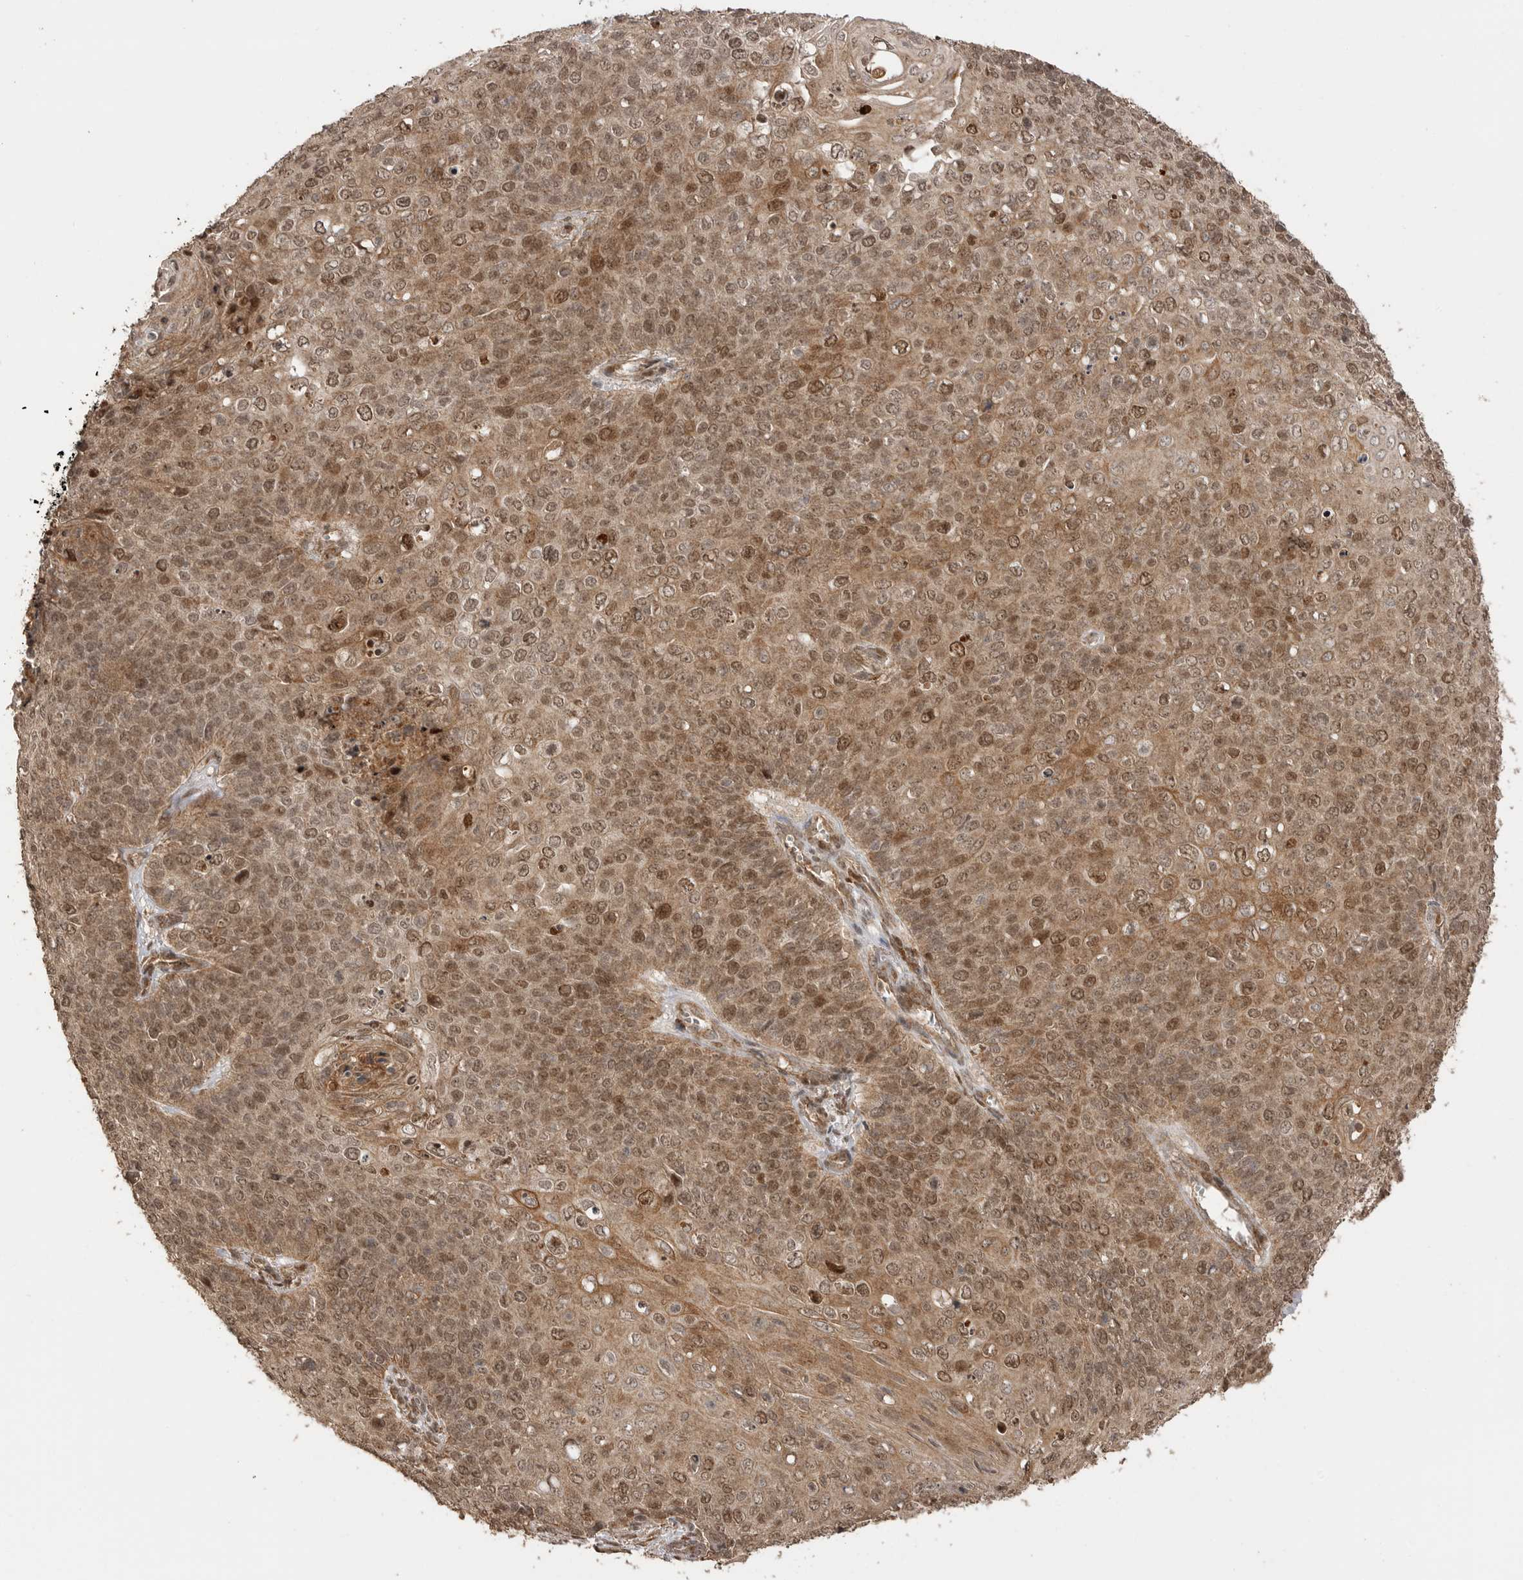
{"staining": {"intensity": "moderate", "quantity": ">75%", "location": "cytoplasmic/membranous,nuclear"}, "tissue": "cervical cancer", "cell_type": "Tumor cells", "image_type": "cancer", "snomed": [{"axis": "morphology", "description": "Squamous cell carcinoma, NOS"}, {"axis": "topography", "description": "Cervix"}], "caption": "This histopathology image demonstrates IHC staining of human squamous cell carcinoma (cervical), with medium moderate cytoplasmic/membranous and nuclear staining in about >75% of tumor cells.", "gene": "BOC", "patient": {"sex": "female", "age": 39}}